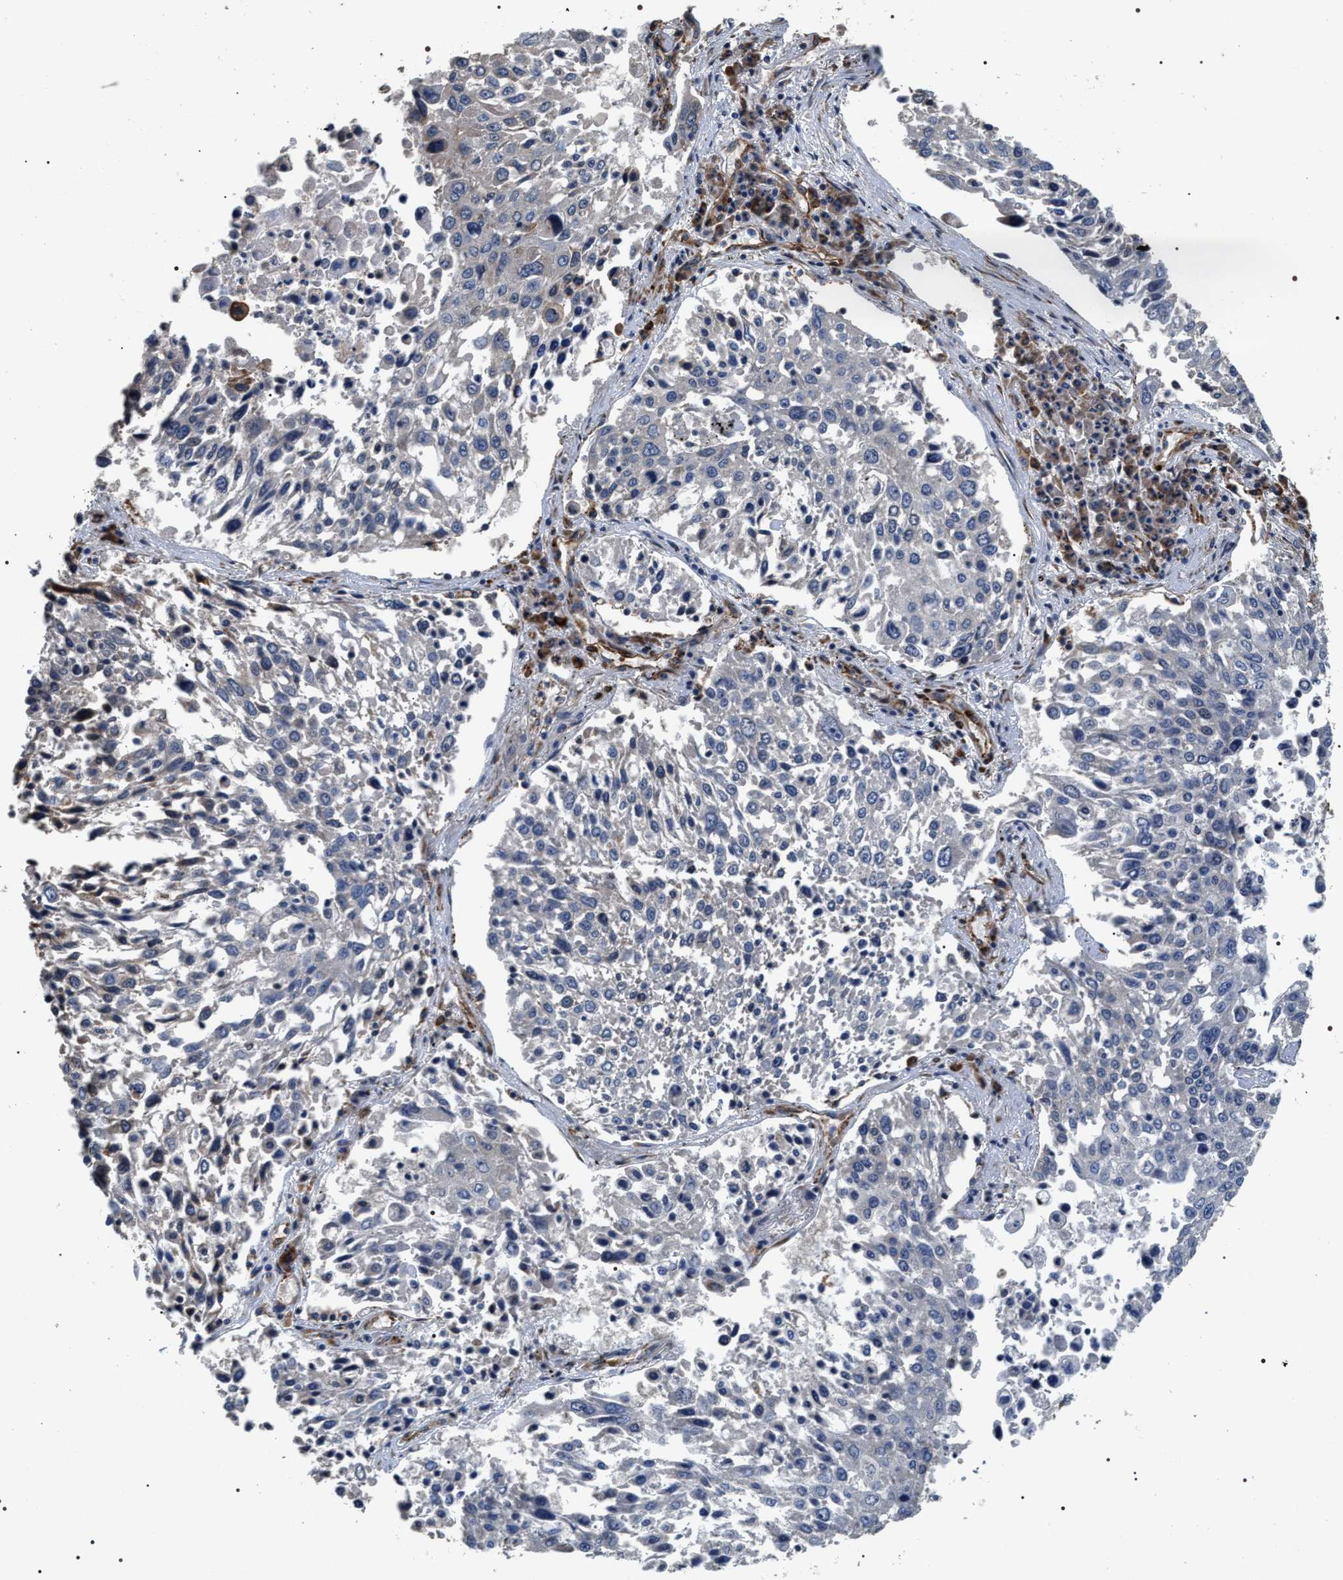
{"staining": {"intensity": "negative", "quantity": "none", "location": "none"}, "tissue": "lung cancer", "cell_type": "Tumor cells", "image_type": "cancer", "snomed": [{"axis": "morphology", "description": "Squamous cell carcinoma, NOS"}, {"axis": "topography", "description": "Lung"}], "caption": "Immunohistochemistry histopathology image of human lung squamous cell carcinoma stained for a protein (brown), which exhibits no staining in tumor cells. (Stains: DAB (3,3'-diaminobenzidine) IHC with hematoxylin counter stain, Microscopy: brightfield microscopy at high magnification).", "gene": "ZC3HAV1L", "patient": {"sex": "male", "age": 65}}